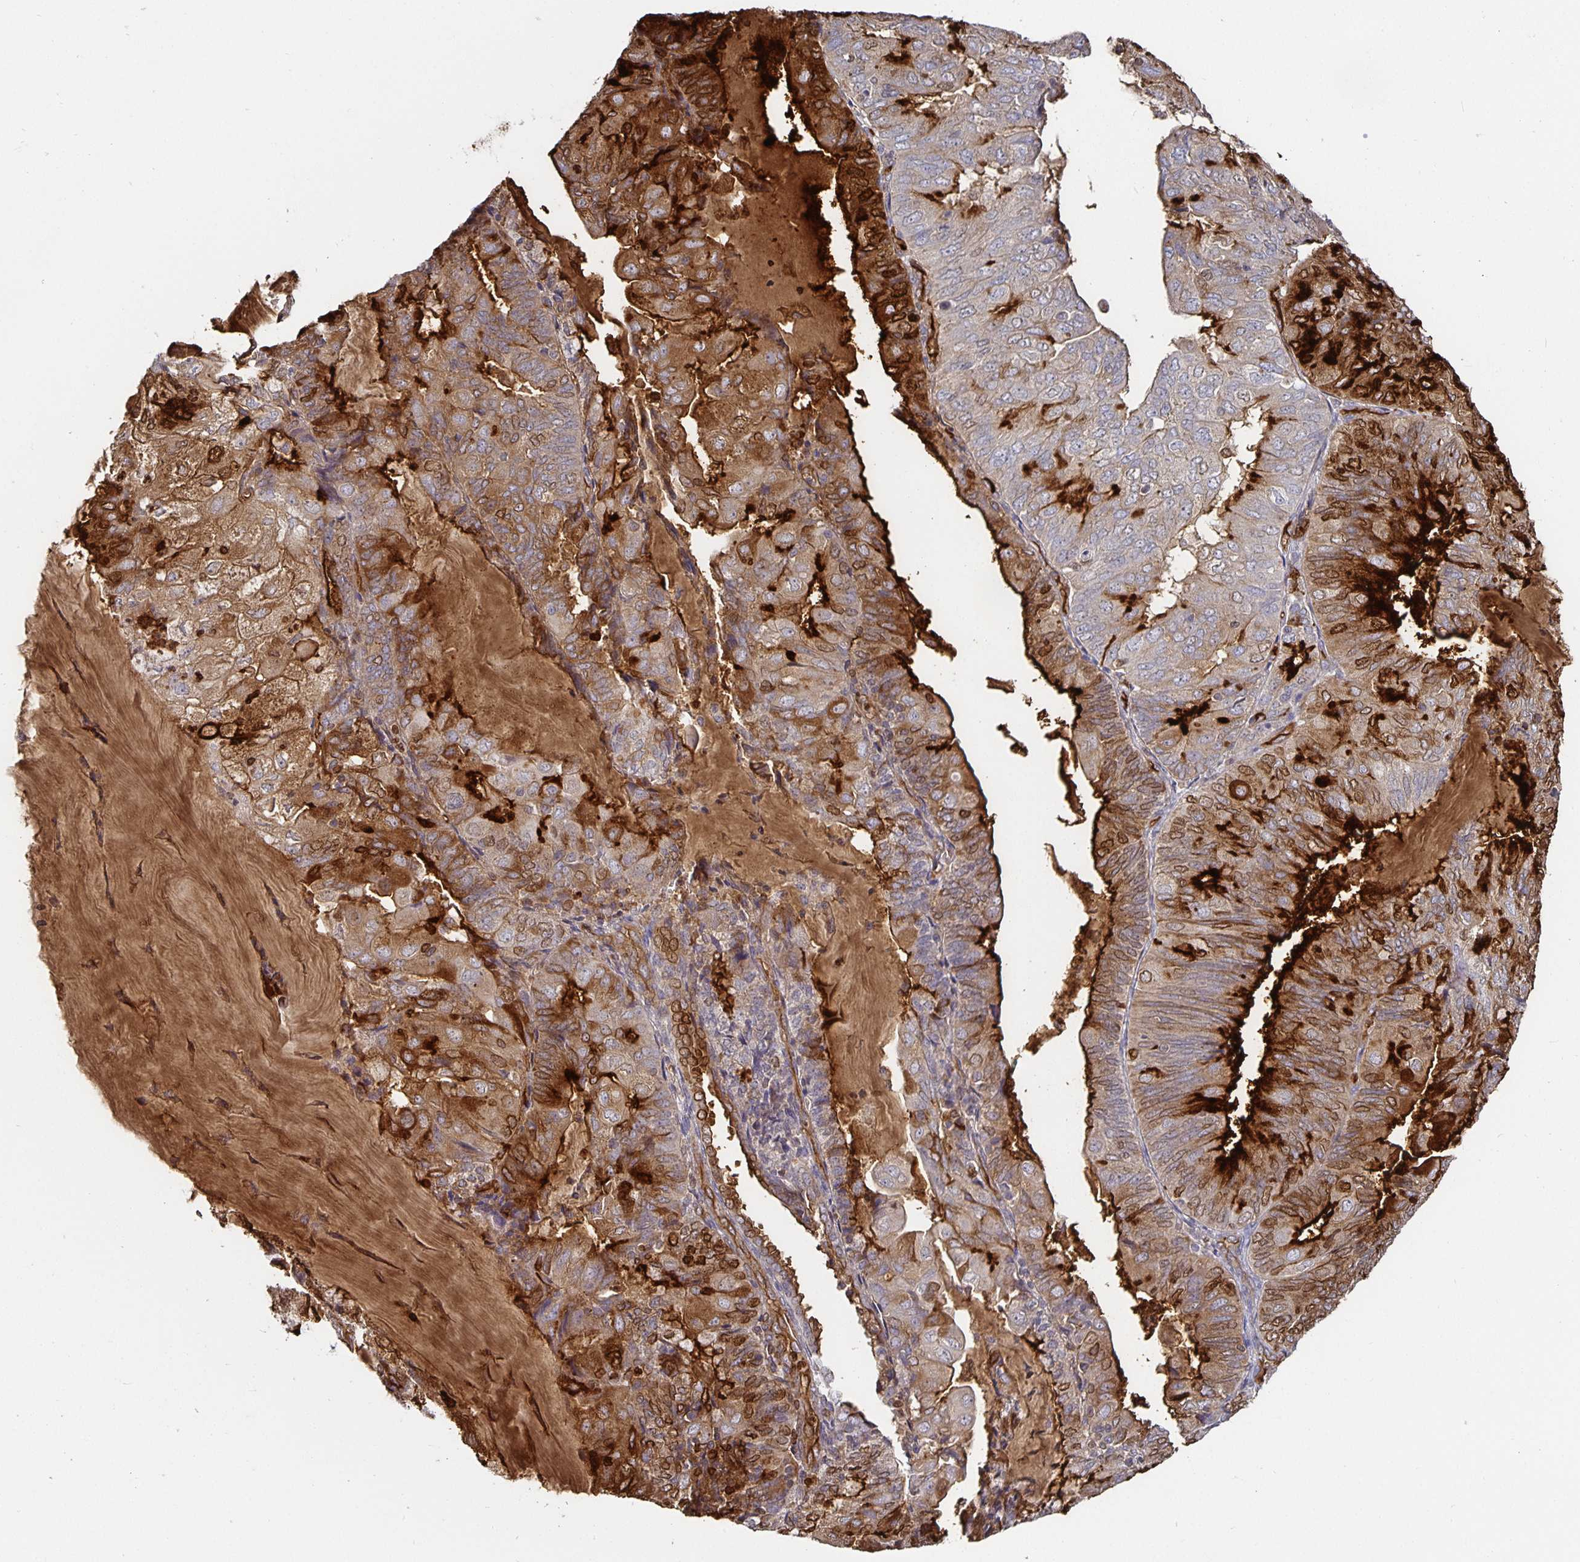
{"staining": {"intensity": "strong", "quantity": "25%-75%", "location": "cytoplasmic/membranous"}, "tissue": "endometrial cancer", "cell_type": "Tumor cells", "image_type": "cancer", "snomed": [{"axis": "morphology", "description": "Adenocarcinoma, NOS"}, {"axis": "topography", "description": "Endometrium"}], "caption": "Immunohistochemical staining of endometrial cancer (adenocarcinoma) demonstrates strong cytoplasmic/membranous protein expression in about 25%-75% of tumor cells. (IHC, brightfield microscopy, high magnification).", "gene": "PODXL", "patient": {"sex": "female", "age": 81}}